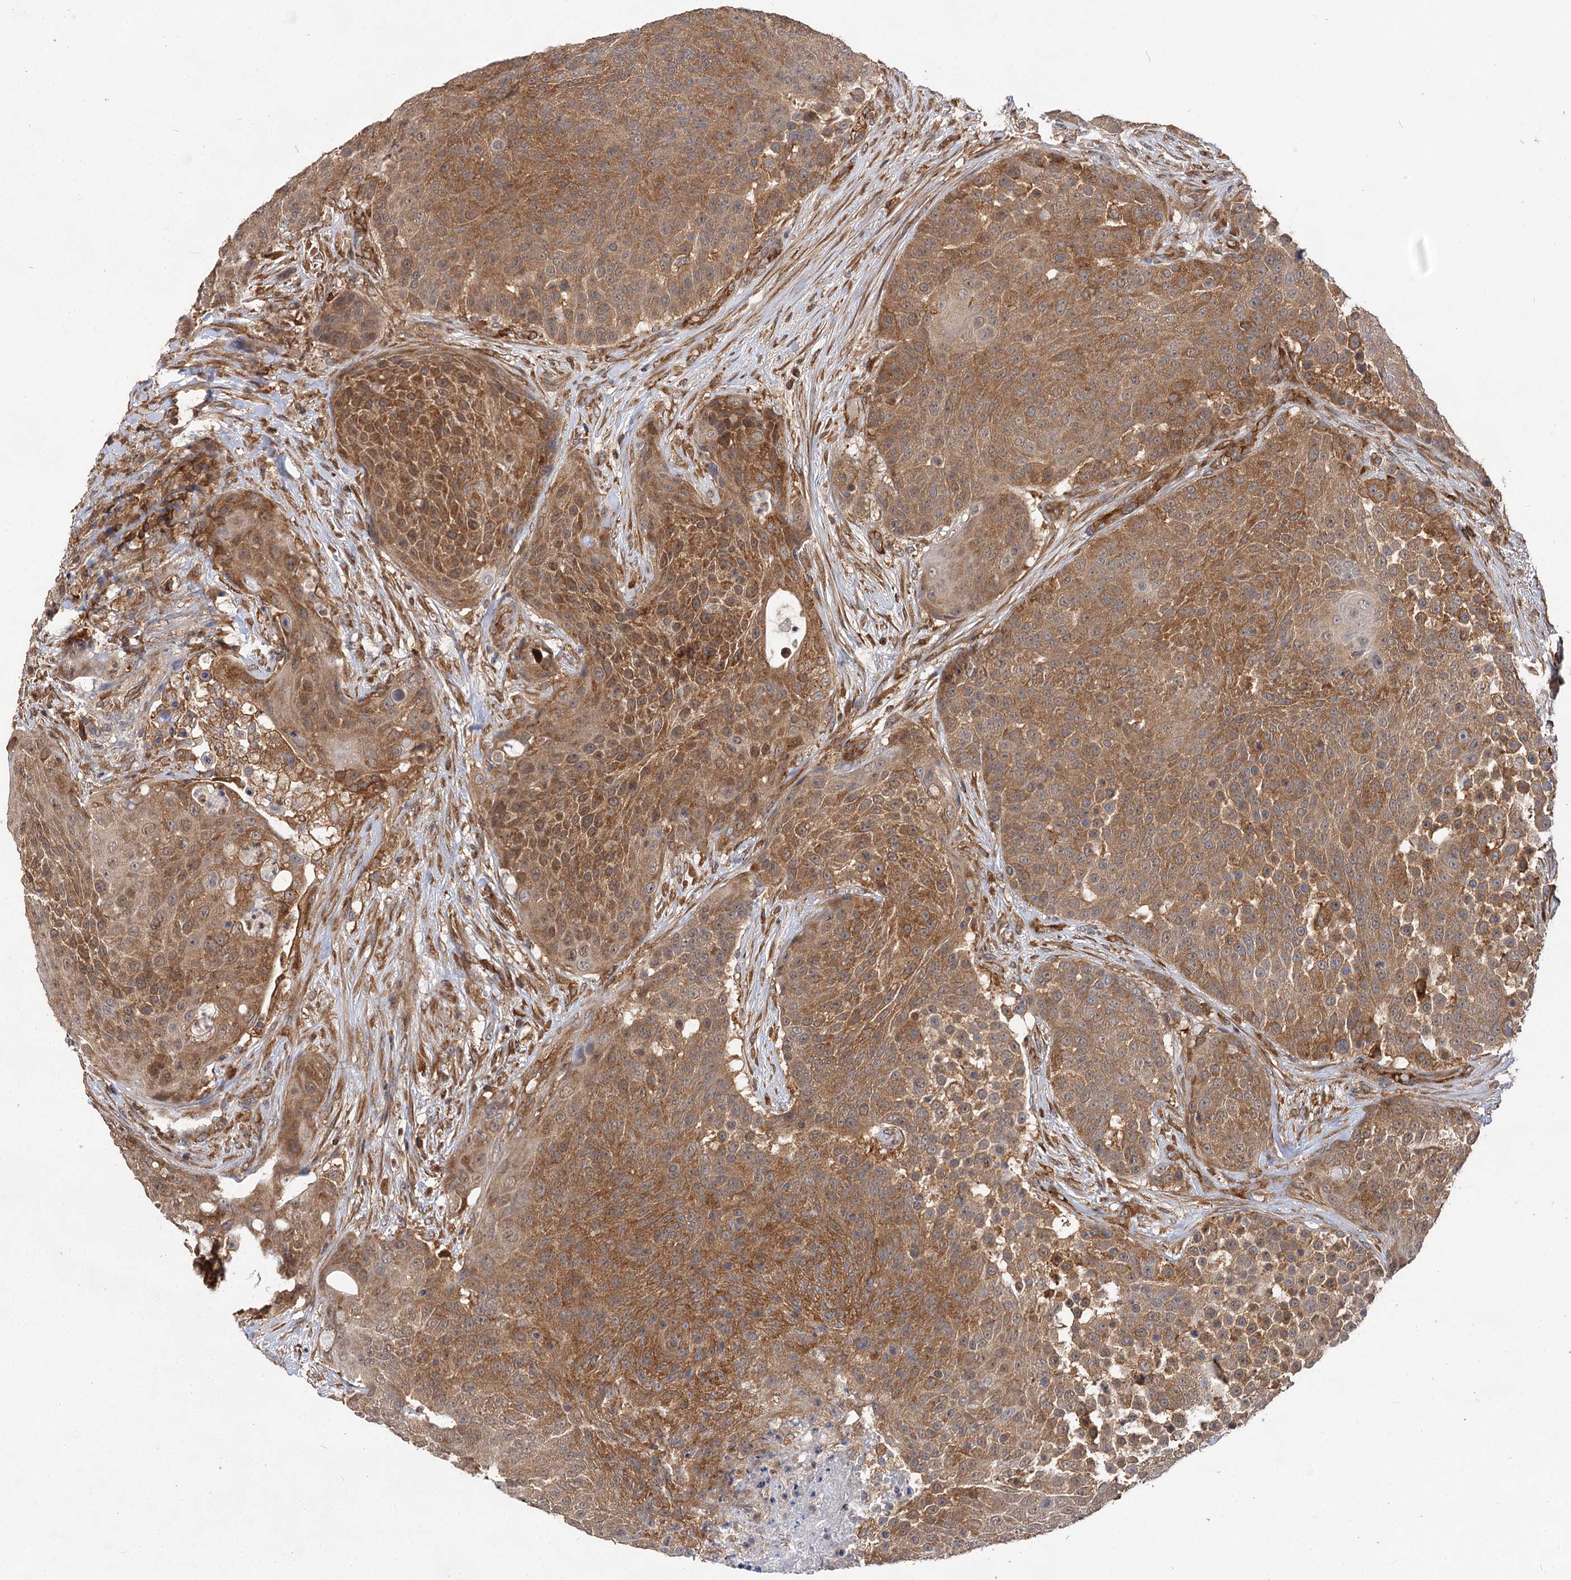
{"staining": {"intensity": "moderate", "quantity": ">75%", "location": "cytoplasmic/membranous"}, "tissue": "urothelial cancer", "cell_type": "Tumor cells", "image_type": "cancer", "snomed": [{"axis": "morphology", "description": "Urothelial carcinoma, High grade"}, {"axis": "topography", "description": "Urinary bladder"}], "caption": "An image of human urothelial carcinoma (high-grade) stained for a protein exhibits moderate cytoplasmic/membranous brown staining in tumor cells. (Brightfield microscopy of DAB IHC at high magnification).", "gene": "PACS1", "patient": {"sex": "female", "age": 63}}